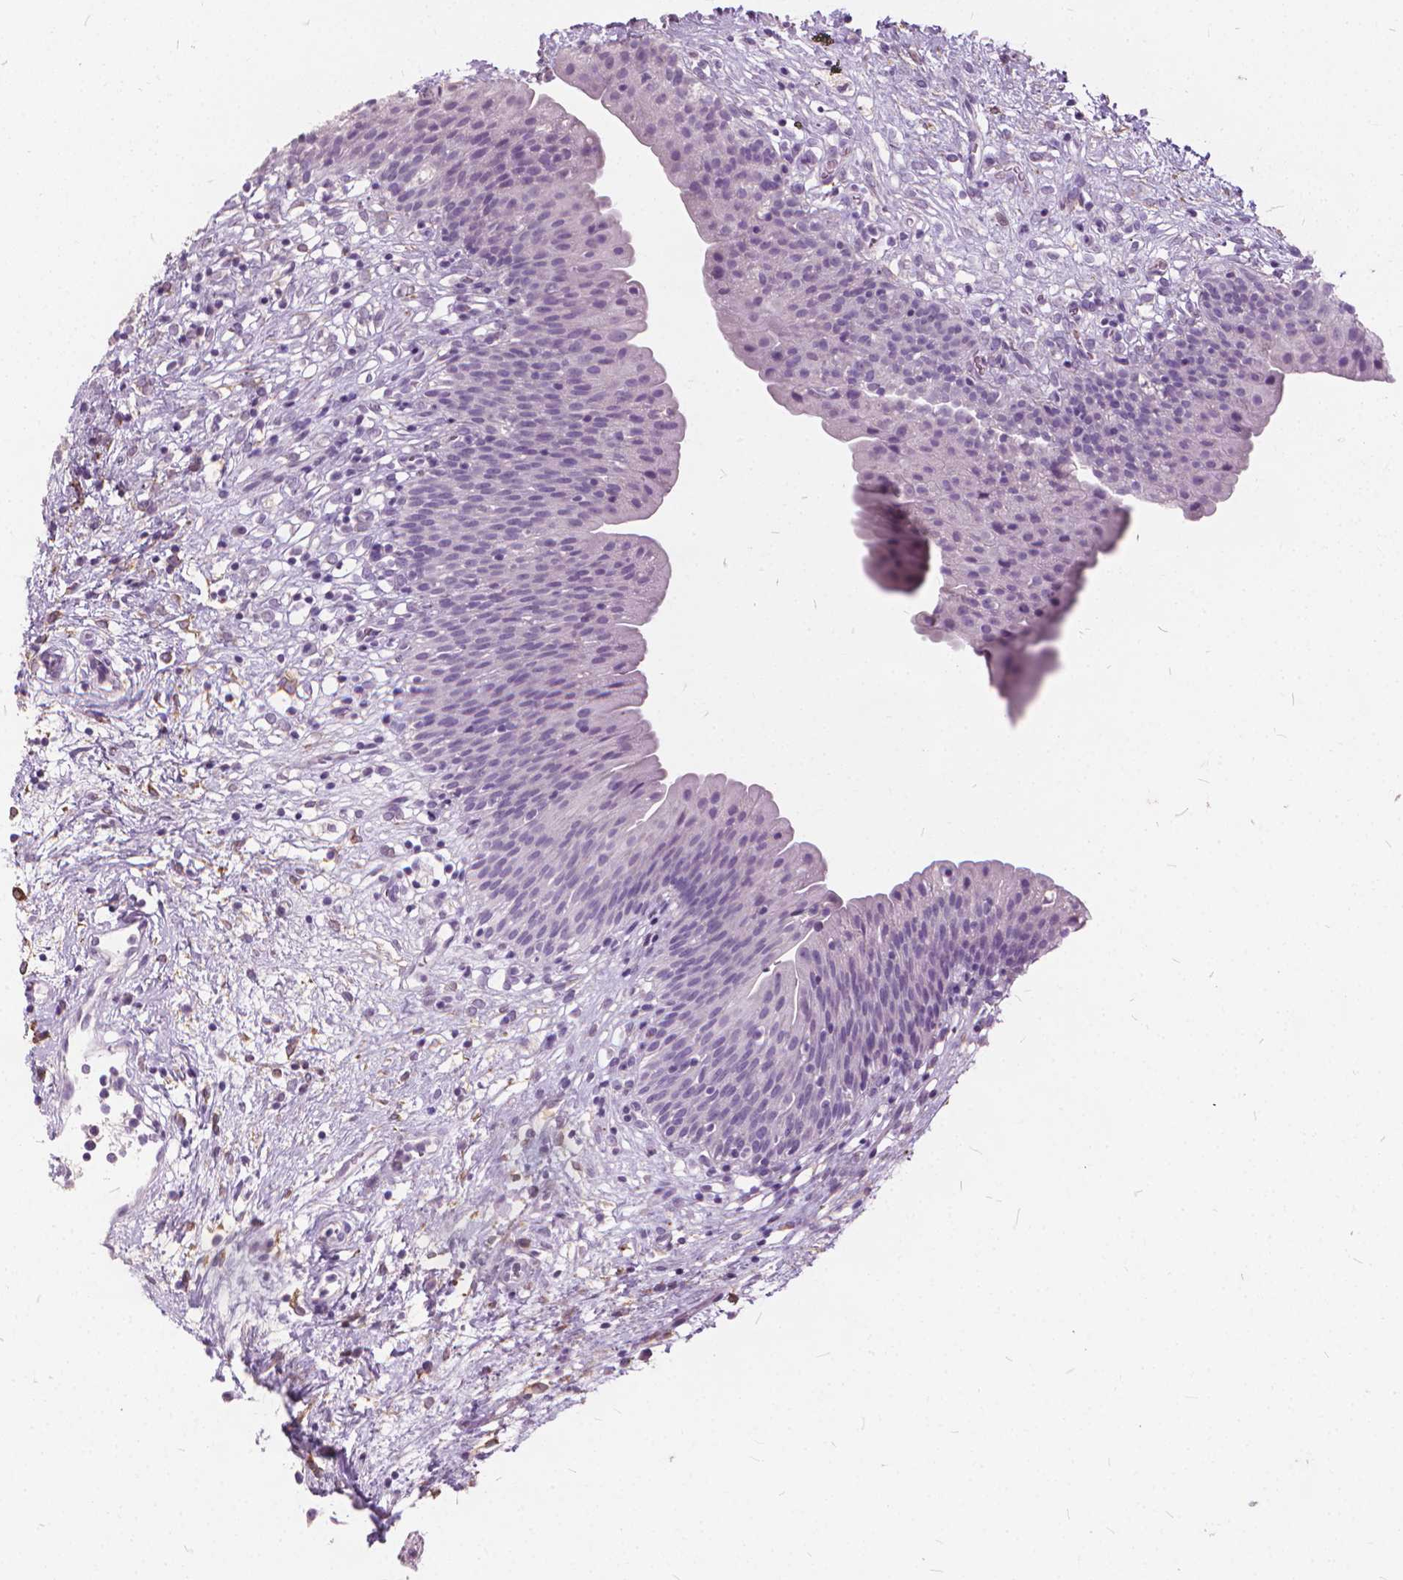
{"staining": {"intensity": "negative", "quantity": "none", "location": "none"}, "tissue": "urinary bladder", "cell_type": "Urothelial cells", "image_type": "normal", "snomed": [{"axis": "morphology", "description": "Normal tissue, NOS"}, {"axis": "topography", "description": "Urinary bladder"}], "caption": "The image reveals no staining of urothelial cells in unremarkable urinary bladder.", "gene": "DNM1", "patient": {"sex": "male", "age": 76}}